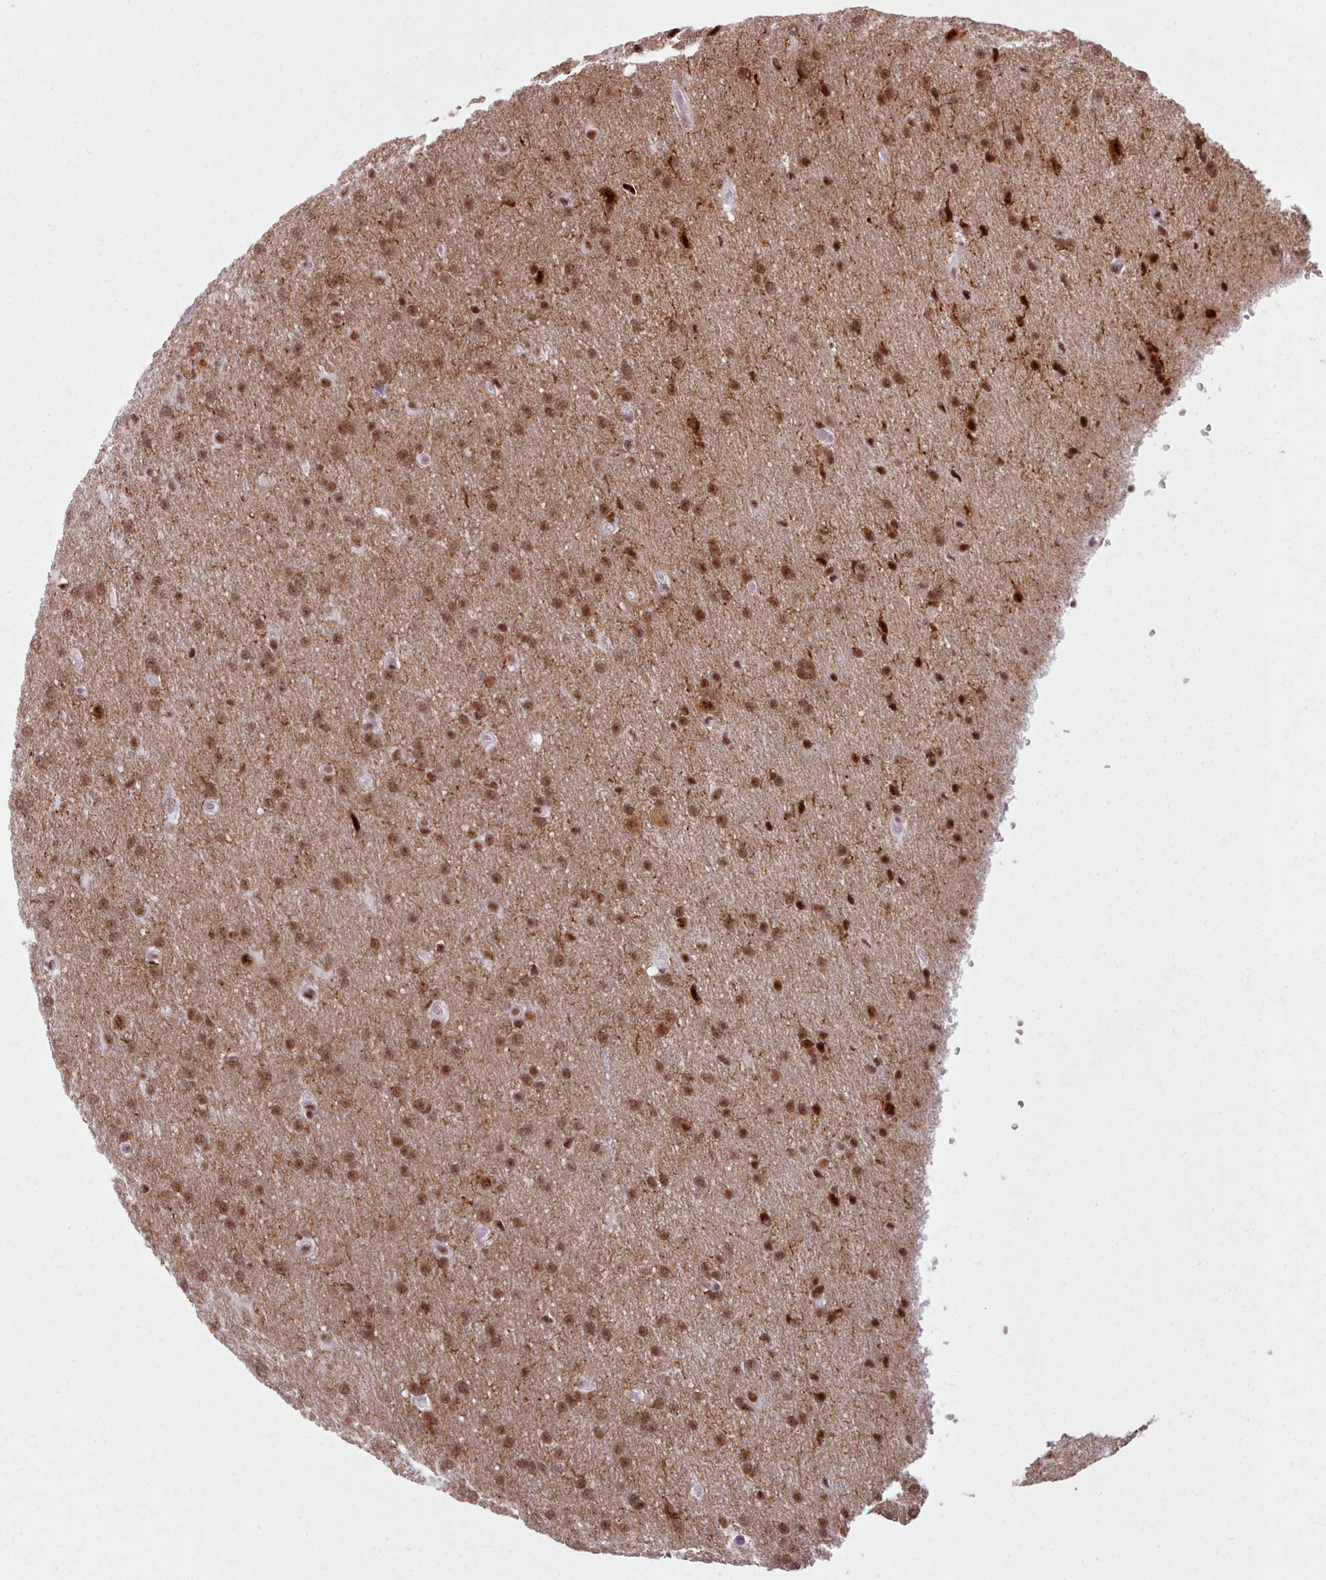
{"staining": {"intensity": "strong", "quantity": ">75%", "location": "nuclear"}, "tissue": "glioma", "cell_type": "Tumor cells", "image_type": "cancer", "snomed": [{"axis": "morphology", "description": "Glioma, malignant, Low grade"}, {"axis": "topography", "description": "Brain"}], "caption": "The histopathology image shows a brown stain indicating the presence of a protein in the nuclear of tumor cells in low-grade glioma (malignant).", "gene": "SRRM1", "patient": {"sex": "female", "age": 32}}